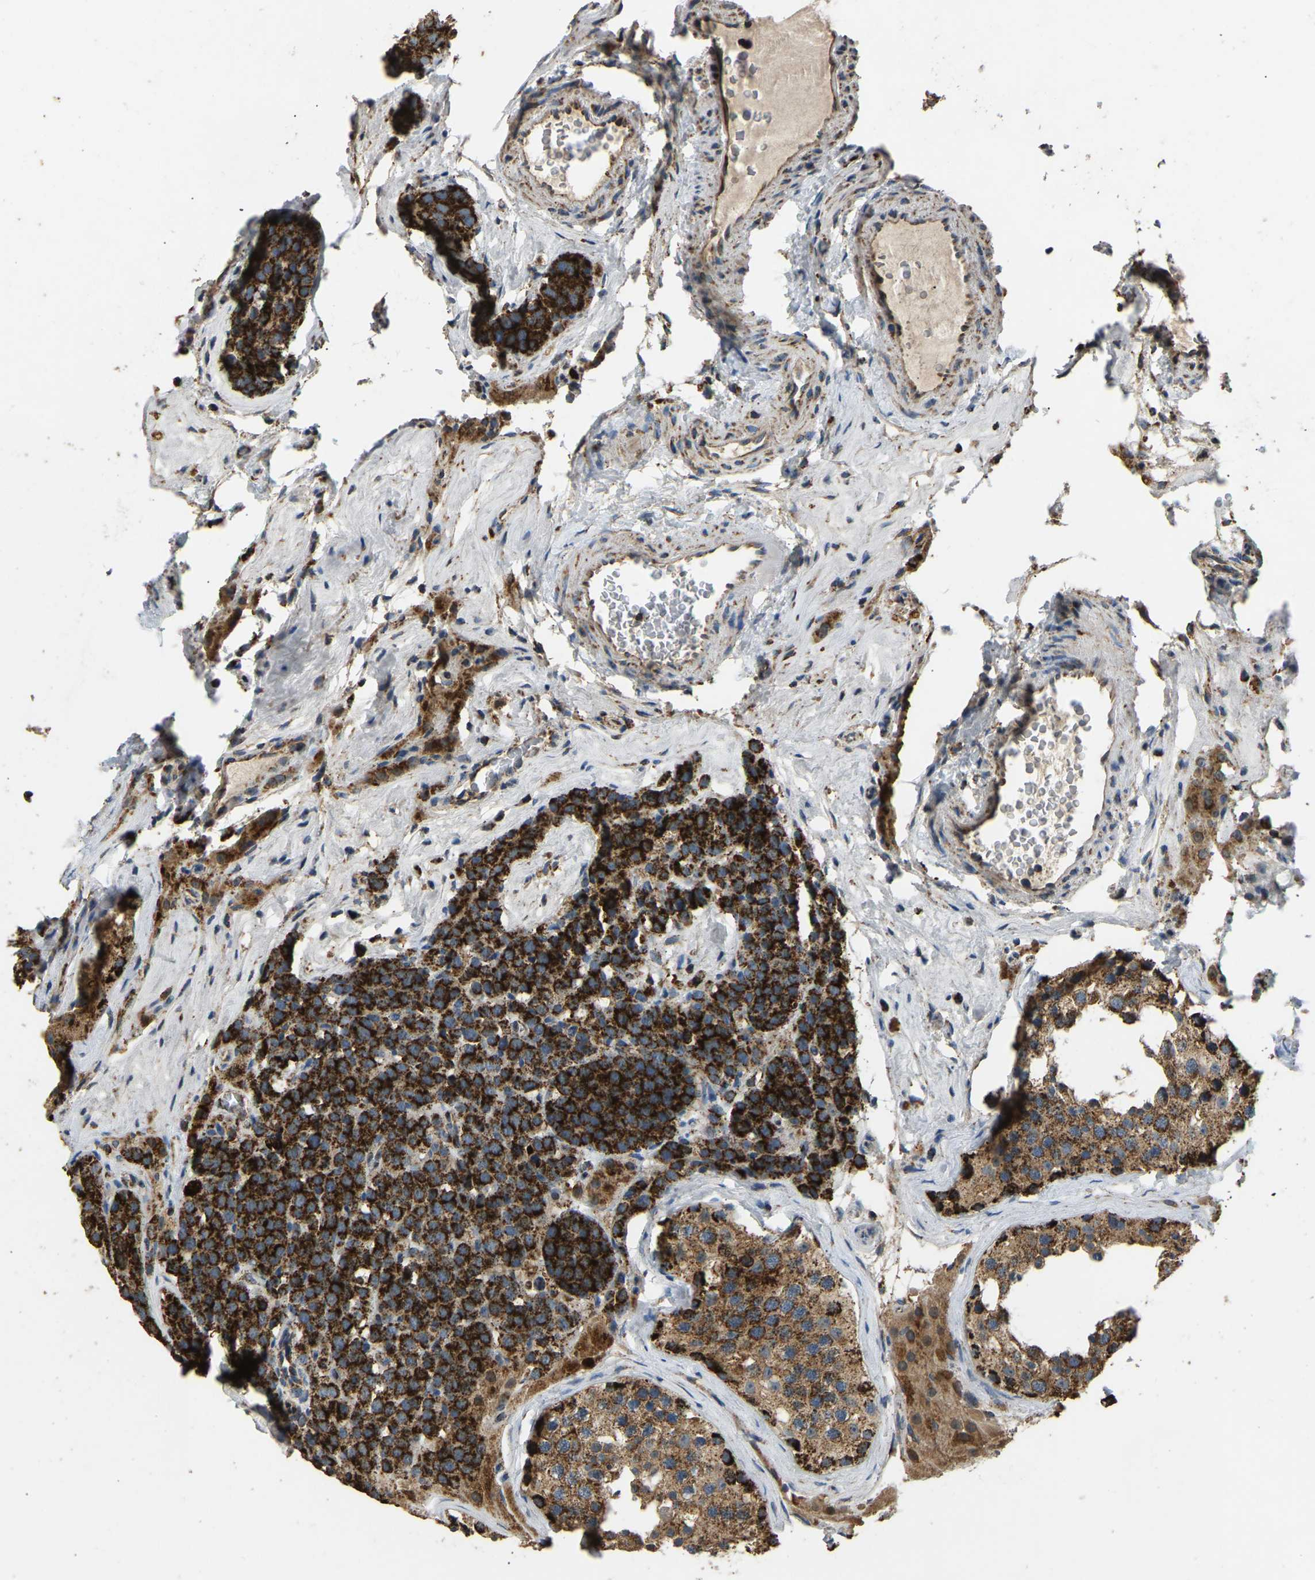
{"staining": {"intensity": "strong", "quantity": ">75%", "location": "cytoplasmic/membranous"}, "tissue": "testis cancer", "cell_type": "Tumor cells", "image_type": "cancer", "snomed": [{"axis": "morphology", "description": "Seminoma, NOS"}, {"axis": "topography", "description": "Testis"}], "caption": "Tumor cells demonstrate strong cytoplasmic/membranous expression in approximately >75% of cells in testis cancer.", "gene": "TUFM", "patient": {"sex": "male", "age": 71}}